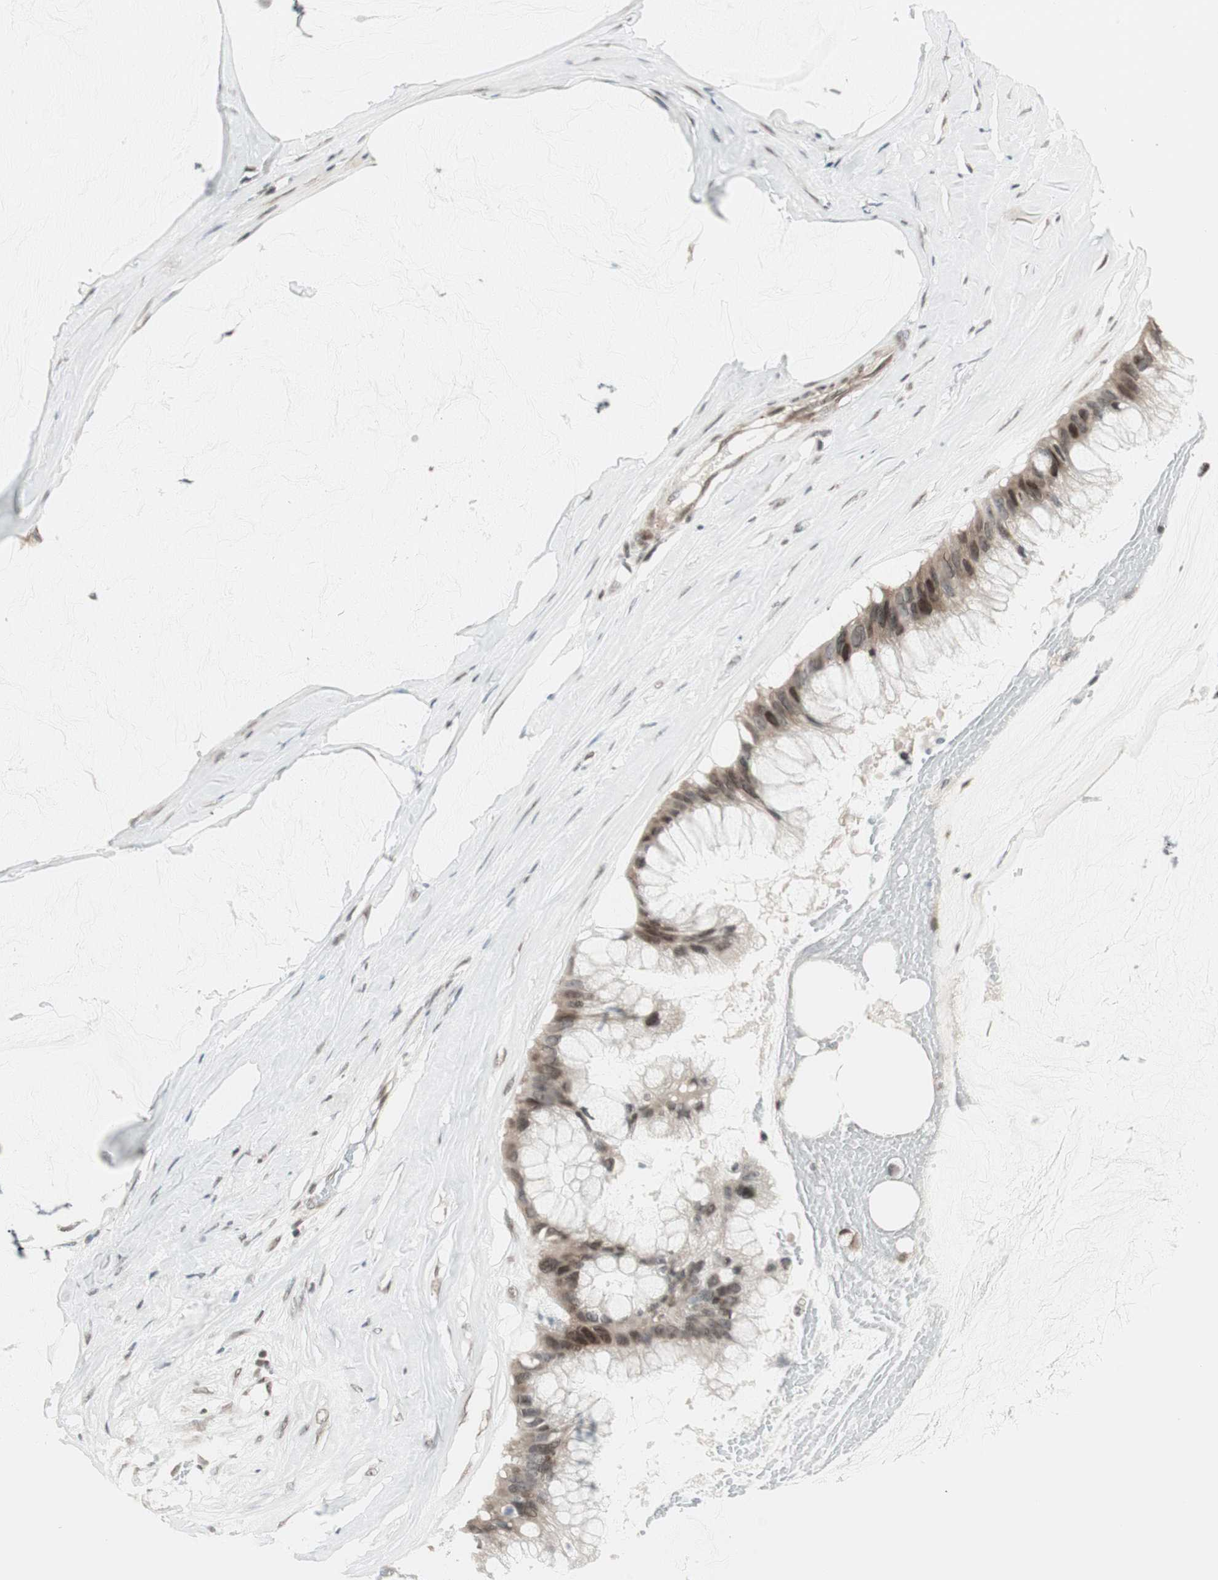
{"staining": {"intensity": "weak", "quantity": ">75%", "location": "cytoplasmic/membranous,nuclear"}, "tissue": "ovarian cancer", "cell_type": "Tumor cells", "image_type": "cancer", "snomed": [{"axis": "morphology", "description": "Cystadenocarcinoma, mucinous, NOS"}, {"axis": "topography", "description": "Ovary"}], "caption": "DAB immunohistochemical staining of ovarian cancer shows weak cytoplasmic/membranous and nuclear protein expression in about >75% of tumor cells. (brown staining indicates protein expression, while blue staining denotes nuclei).", "gene": "CBLC", "patient": {"sex": "female", "age": 39}}